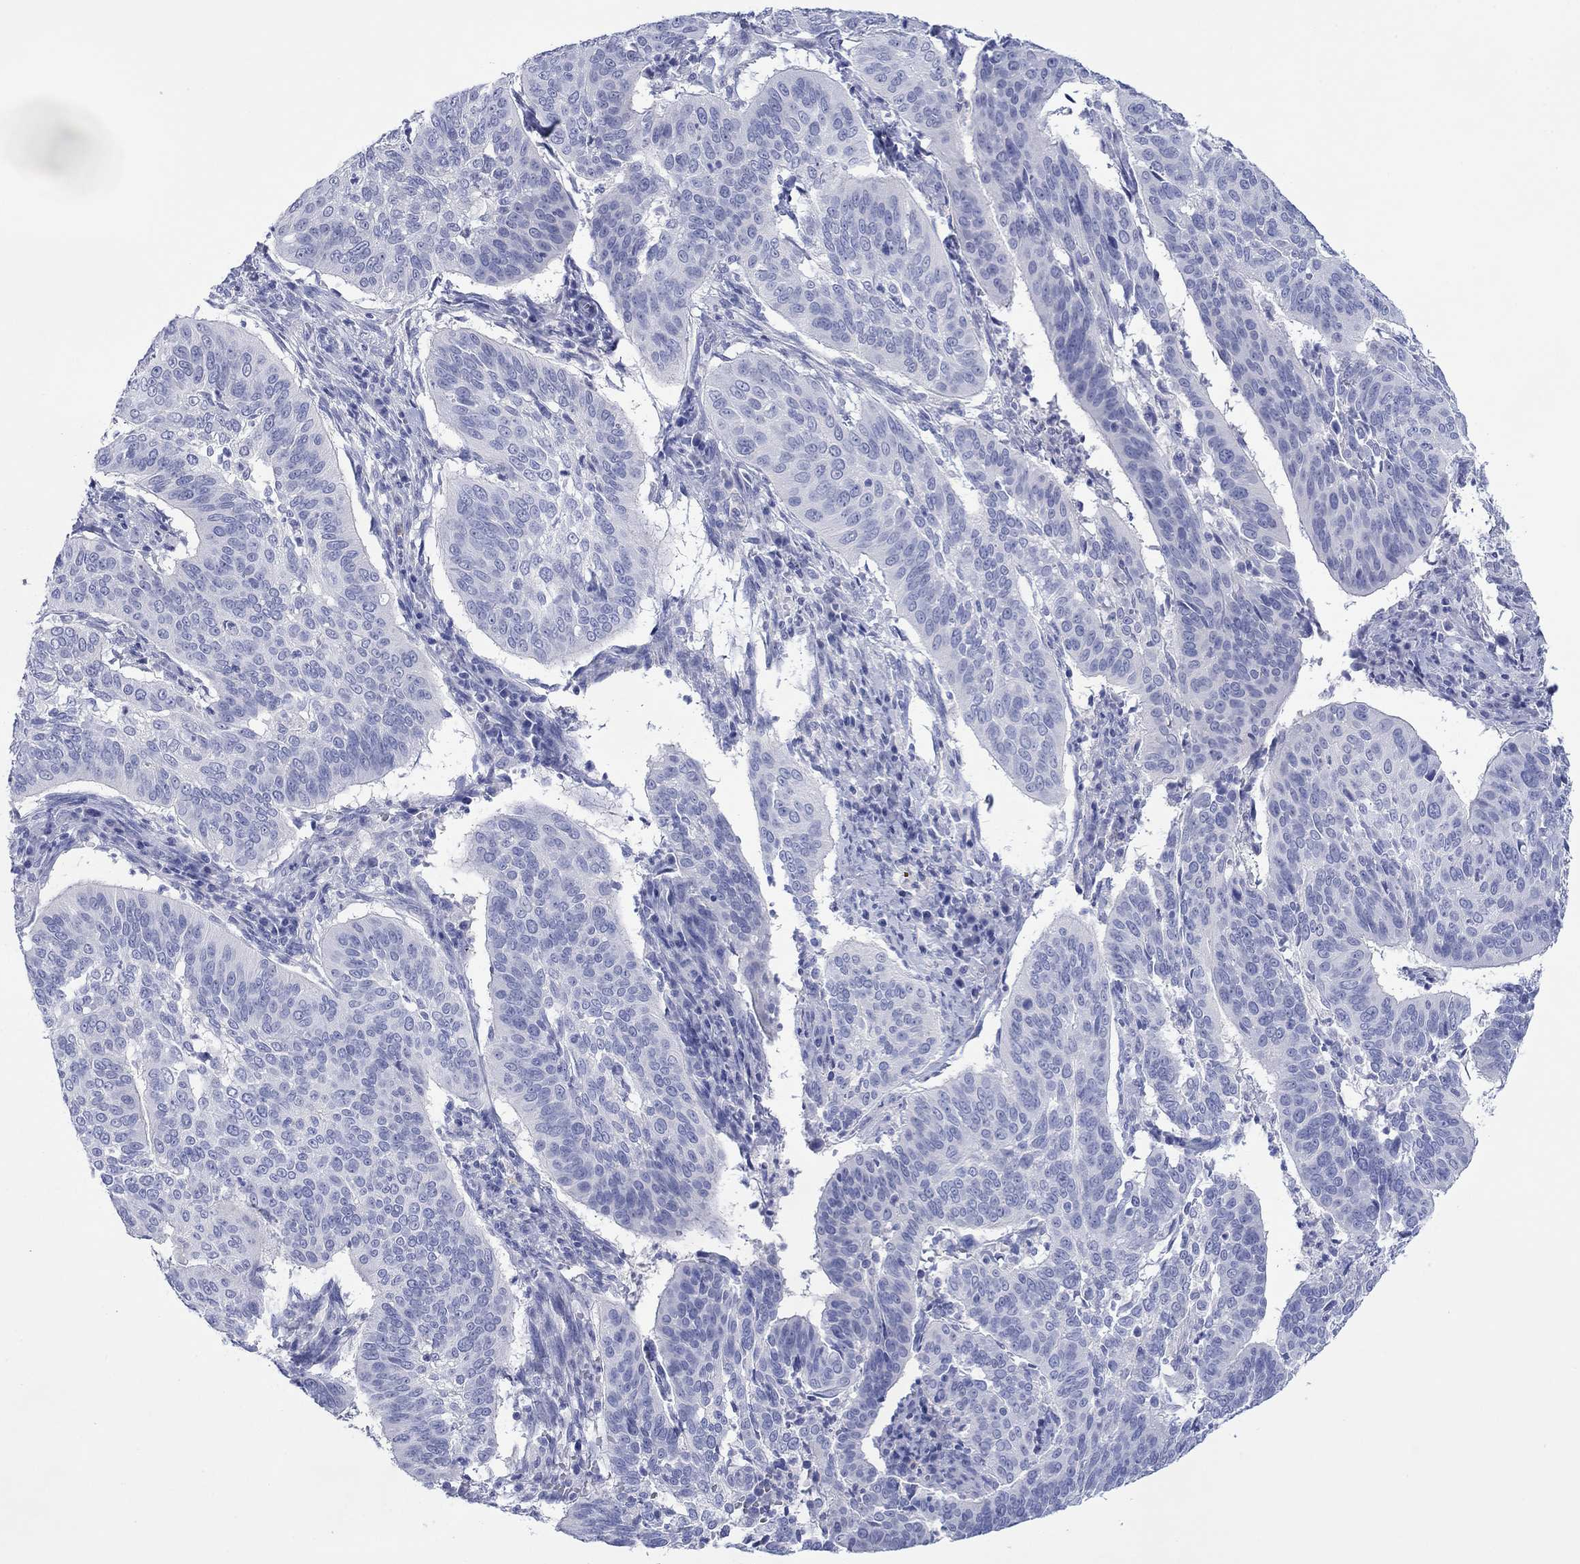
{"staining": {"intensity": "negative", "quantity": "none", "location": "none"}, "tissue": "cervical cancer", "cell_type": "Tumor cells", "image_type": "cancer", "snomed": [{"axis": "morphology", "description": "Normal tissue, NOS"}, {"axis": "morphology", "description": "Squamous cell carcinoma, NOS"}, {"axis": "topography", "description": "Cervix"}], "caption": "High magnification brightfield microscopy of cervical squamous cell carcinoma stained with DAB (3,3'-diaminobenzidine) (brown) and counterstained with hematoxylin (blue): tumor cells show no significant expression.", "gene": "MLANA", "patient": {"sex": "female", "age": 39}}